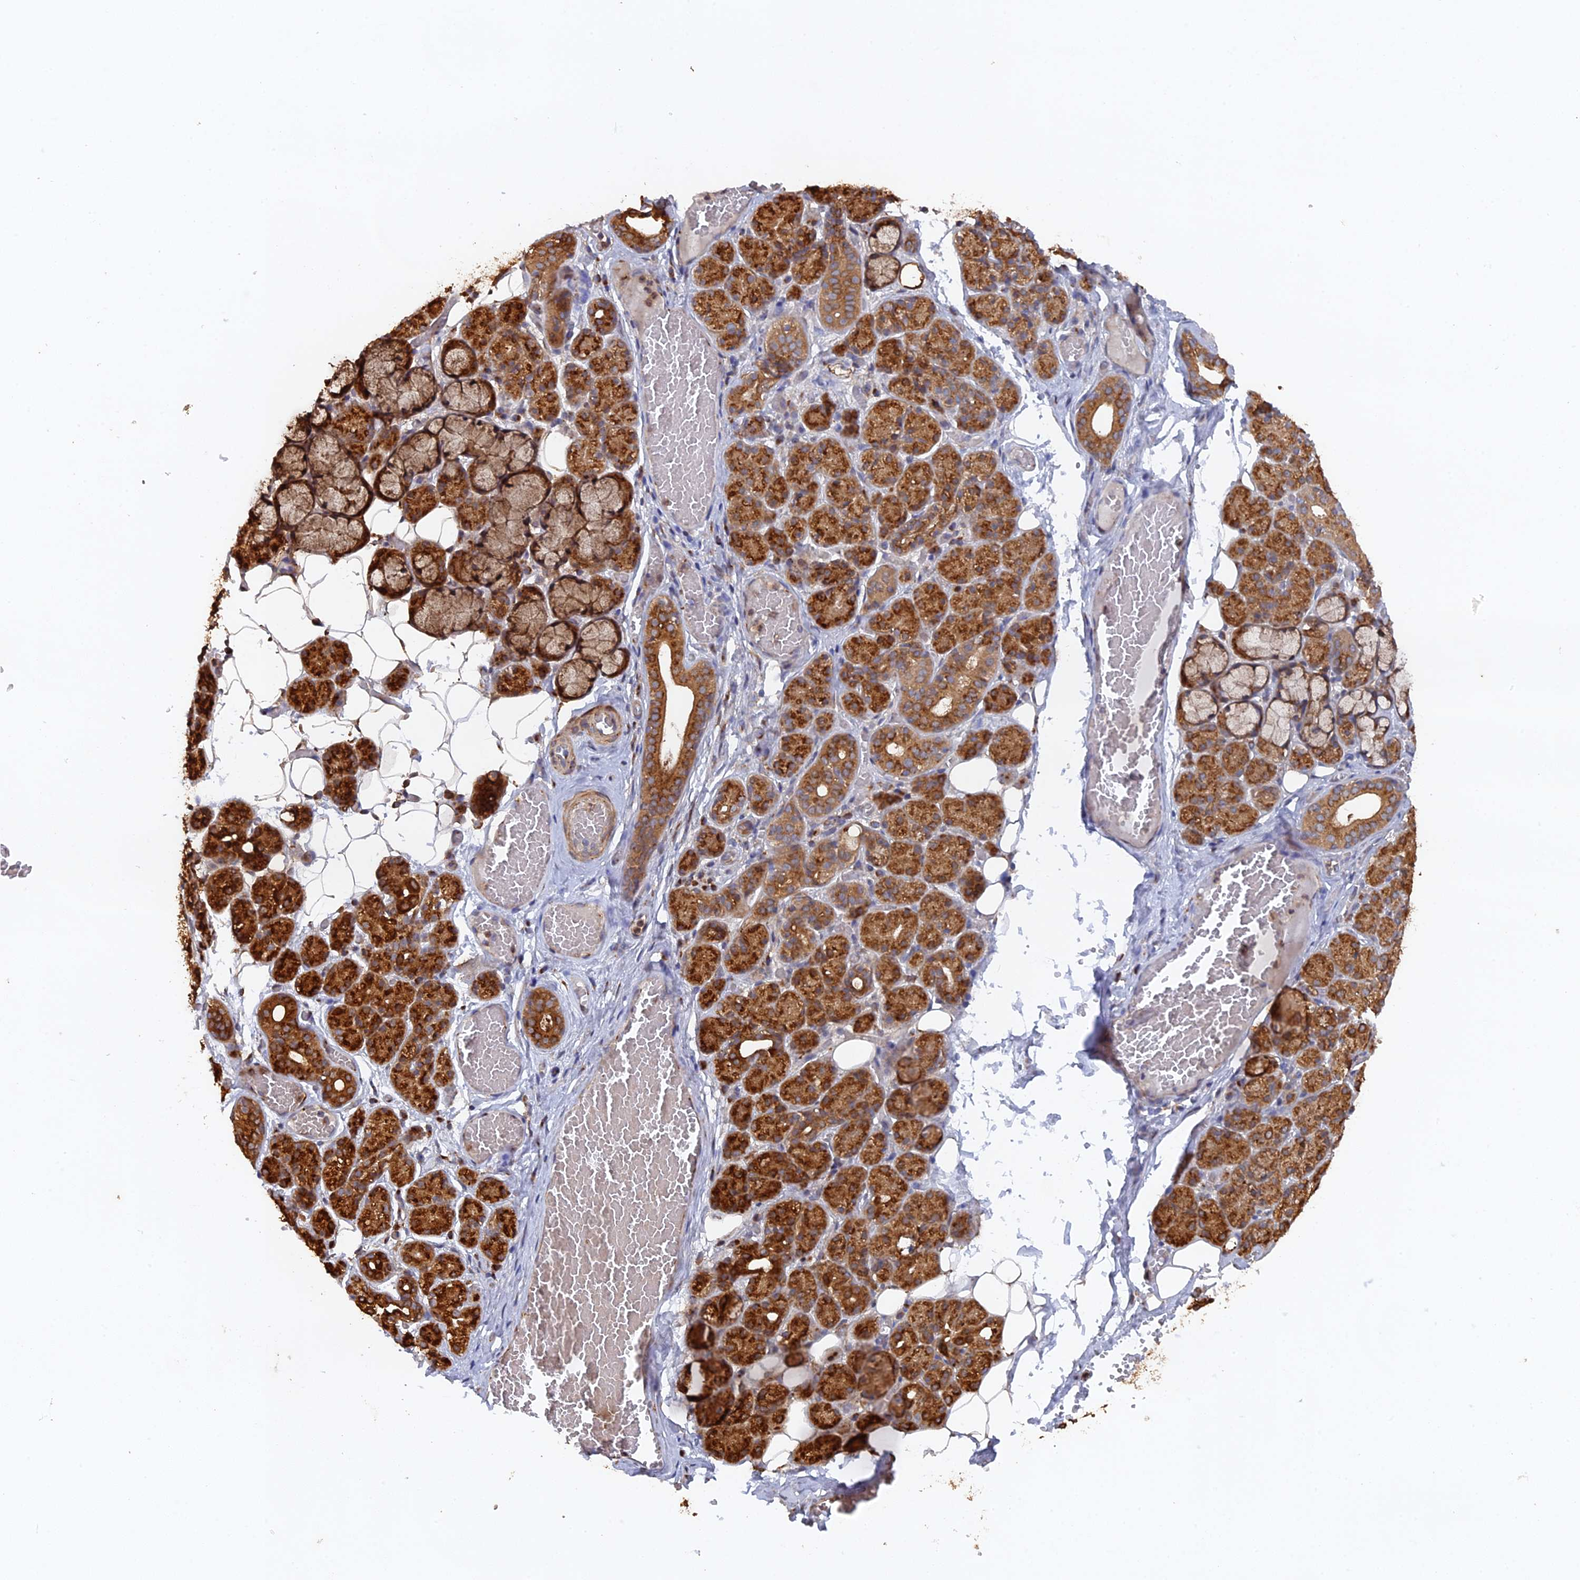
{"staining": {"intensity": "strong", "quantity": ">75%", "location": "cytoplasmic/membranous"}, "tissue": "salivary gland", "cell_type": "Glandular cells", "image_type": "normal", "snomed": [{"axis": "morphology", "description": "Normal tissue, NOS"}, {"axis": "topography", "description": "Salivary gland"}], "caption": "Immunohistochemistry photomicrograph of normal salivary gland stained for a protein (brown), which exhibits high levels of strong cytoplasmic/membranous expression in approximately >75% of glandular cells.", "gene": "VPS37C", "patient": {"sex": "male", "age": 63}}